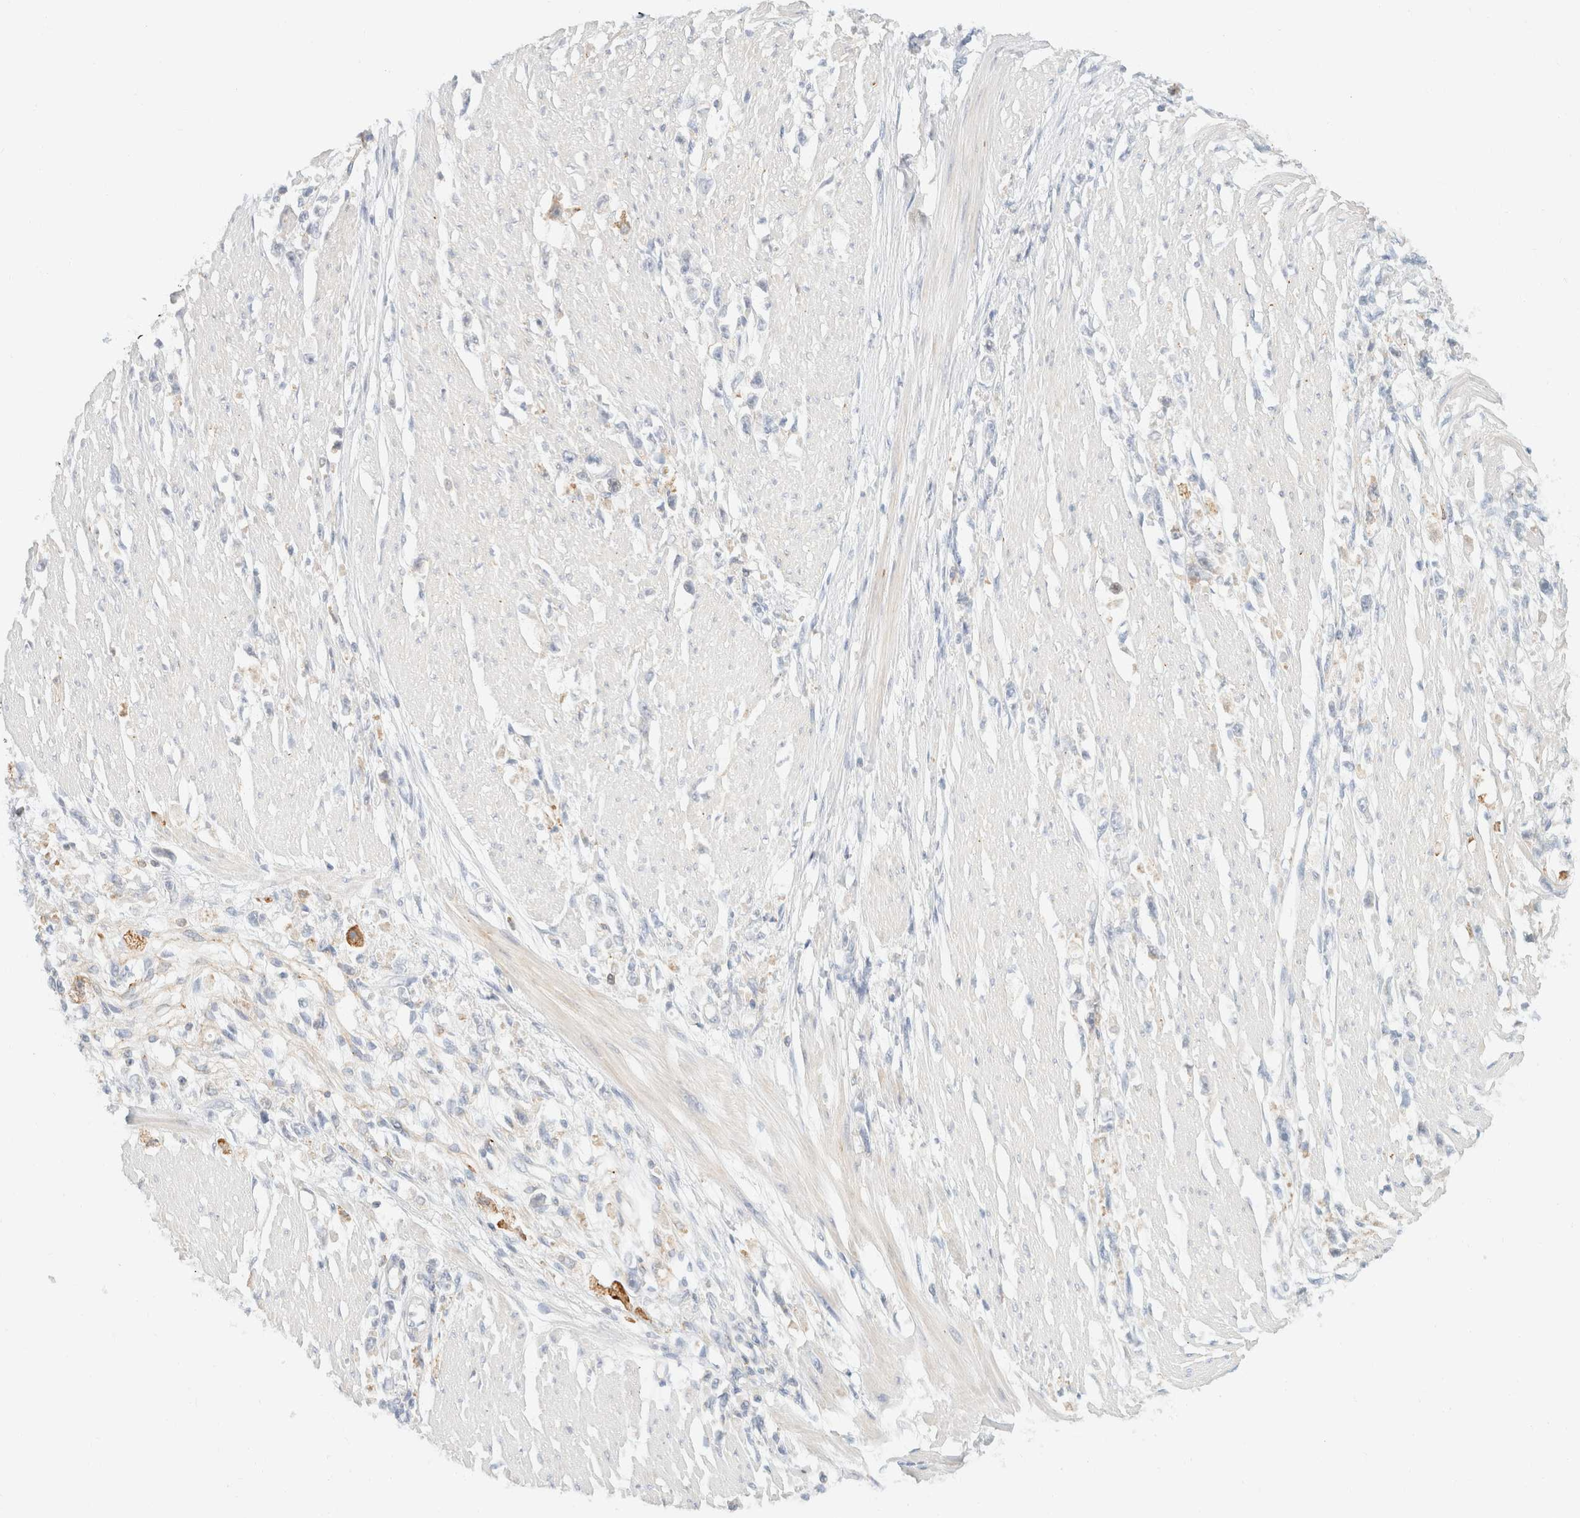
{"staining": {"intensity": "negative", "quantity": "none", "location": "none"}, "tissue": "stomach cancer", "cell_type": "Tumor cells", "image_type": "cancer", "snomed": [{"axis": "morphology", "description": "Adenocarcinoma, NOS"}, {"axis": "topography", "description": "Stomach"}], "caption": "Photomicrograph shows no protein expression in tumor cells of stomach adenocarcinoma tissue.", "gene": "SH3GLB2", "patient": {"sex": "female", "age": 59}}